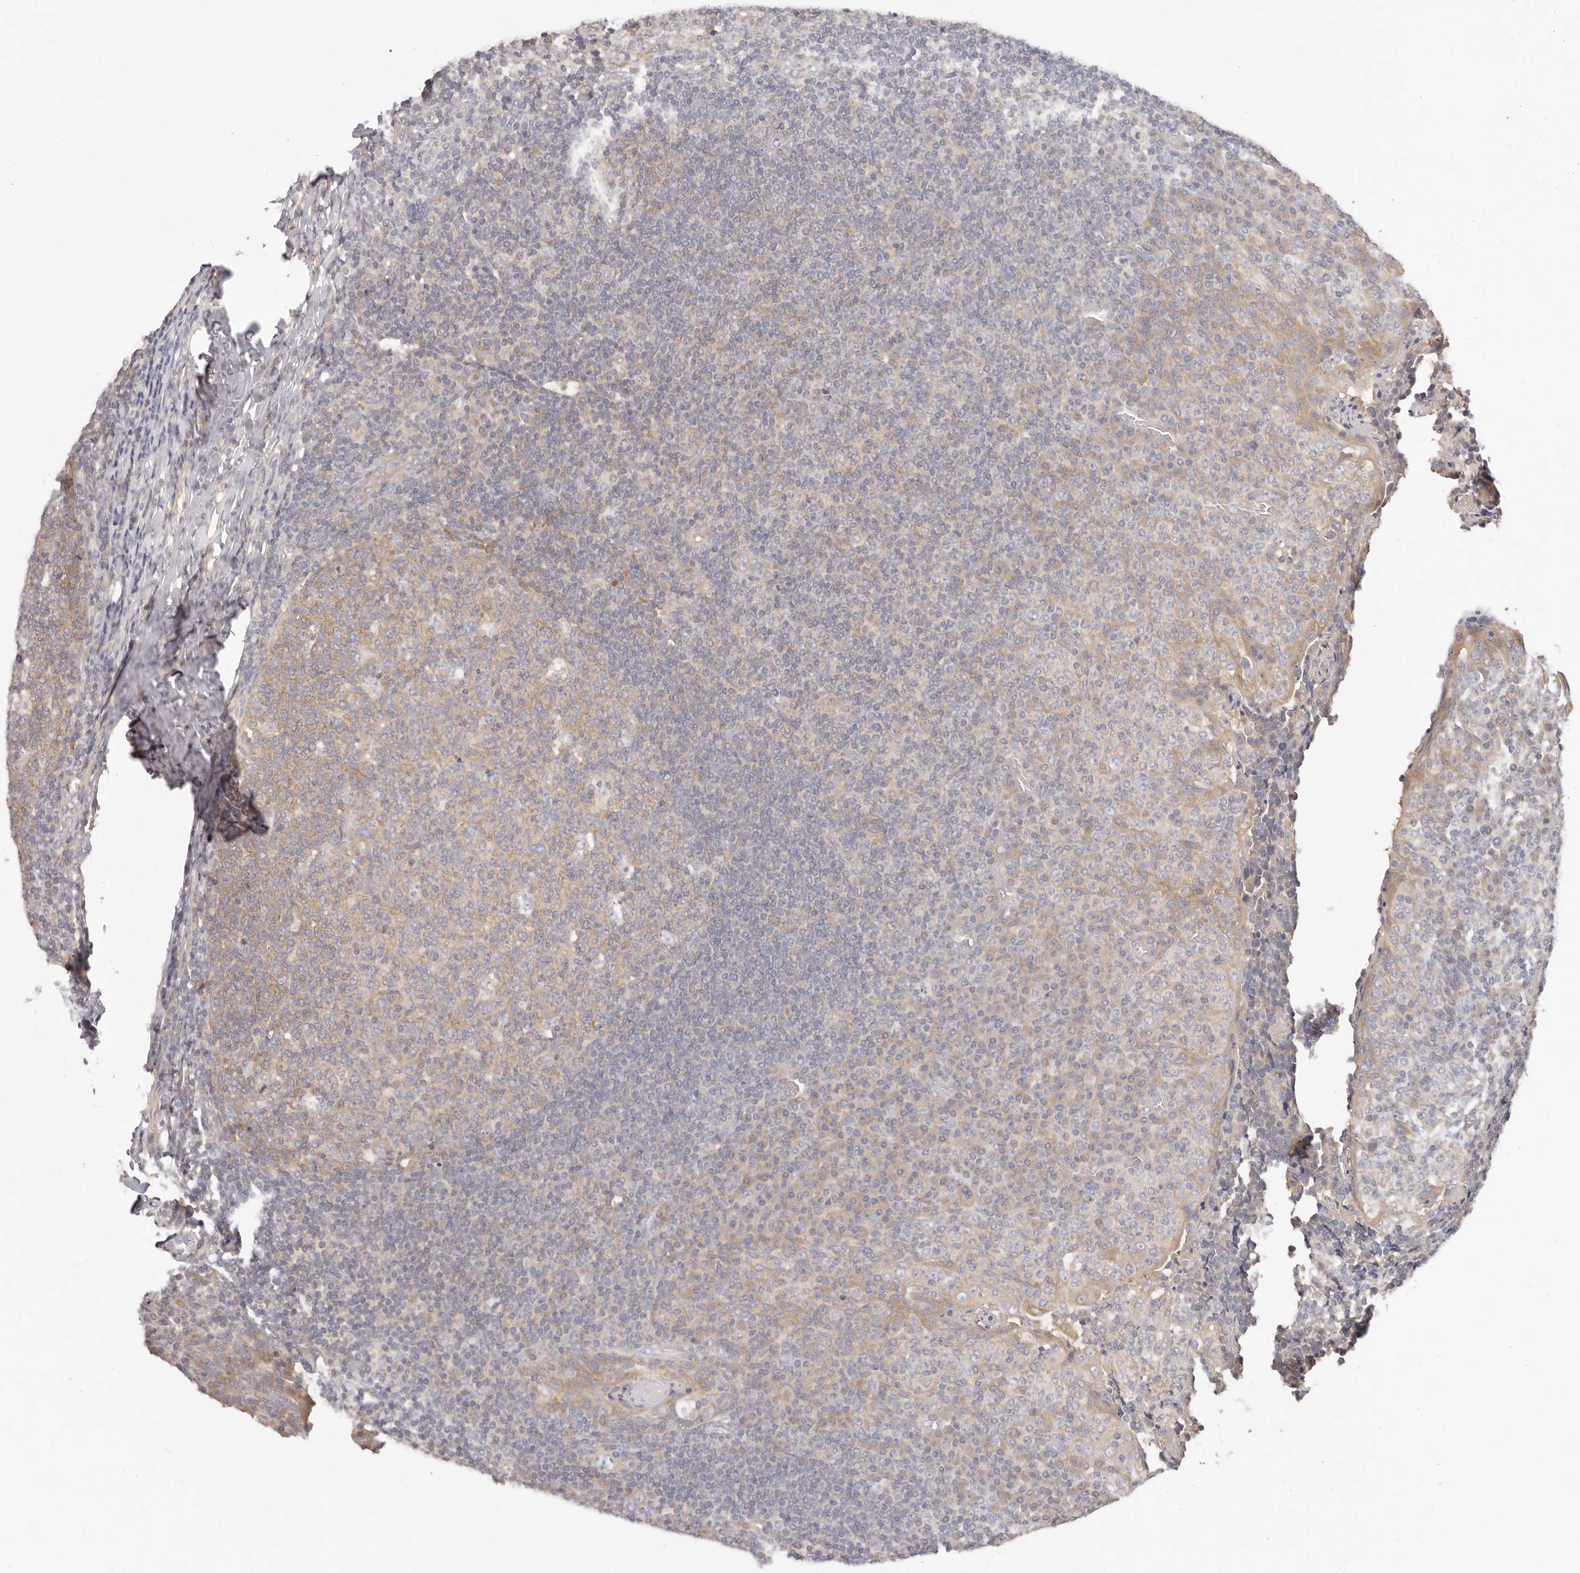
{"staining": {"intensity": "weak", "quantity": ">75%", "location": "cytoplasmic/membranous"}, "tissue": "tonsil", "cell_type": "Germinal center cells", "image_type": "normal", "snomed": [{"axis": "morphology", "description": "Normal tissue, NOS"}, {"axis": "topography", "description": "Tonsil"}], "caption": "Human tonsil stained with a brown dye displays weak cytoplasmic/membranous positive staining in approximately >75% of germinal center cells.", "gene": "KCMF1", "patient": {"sex": "female", "age": 19}}